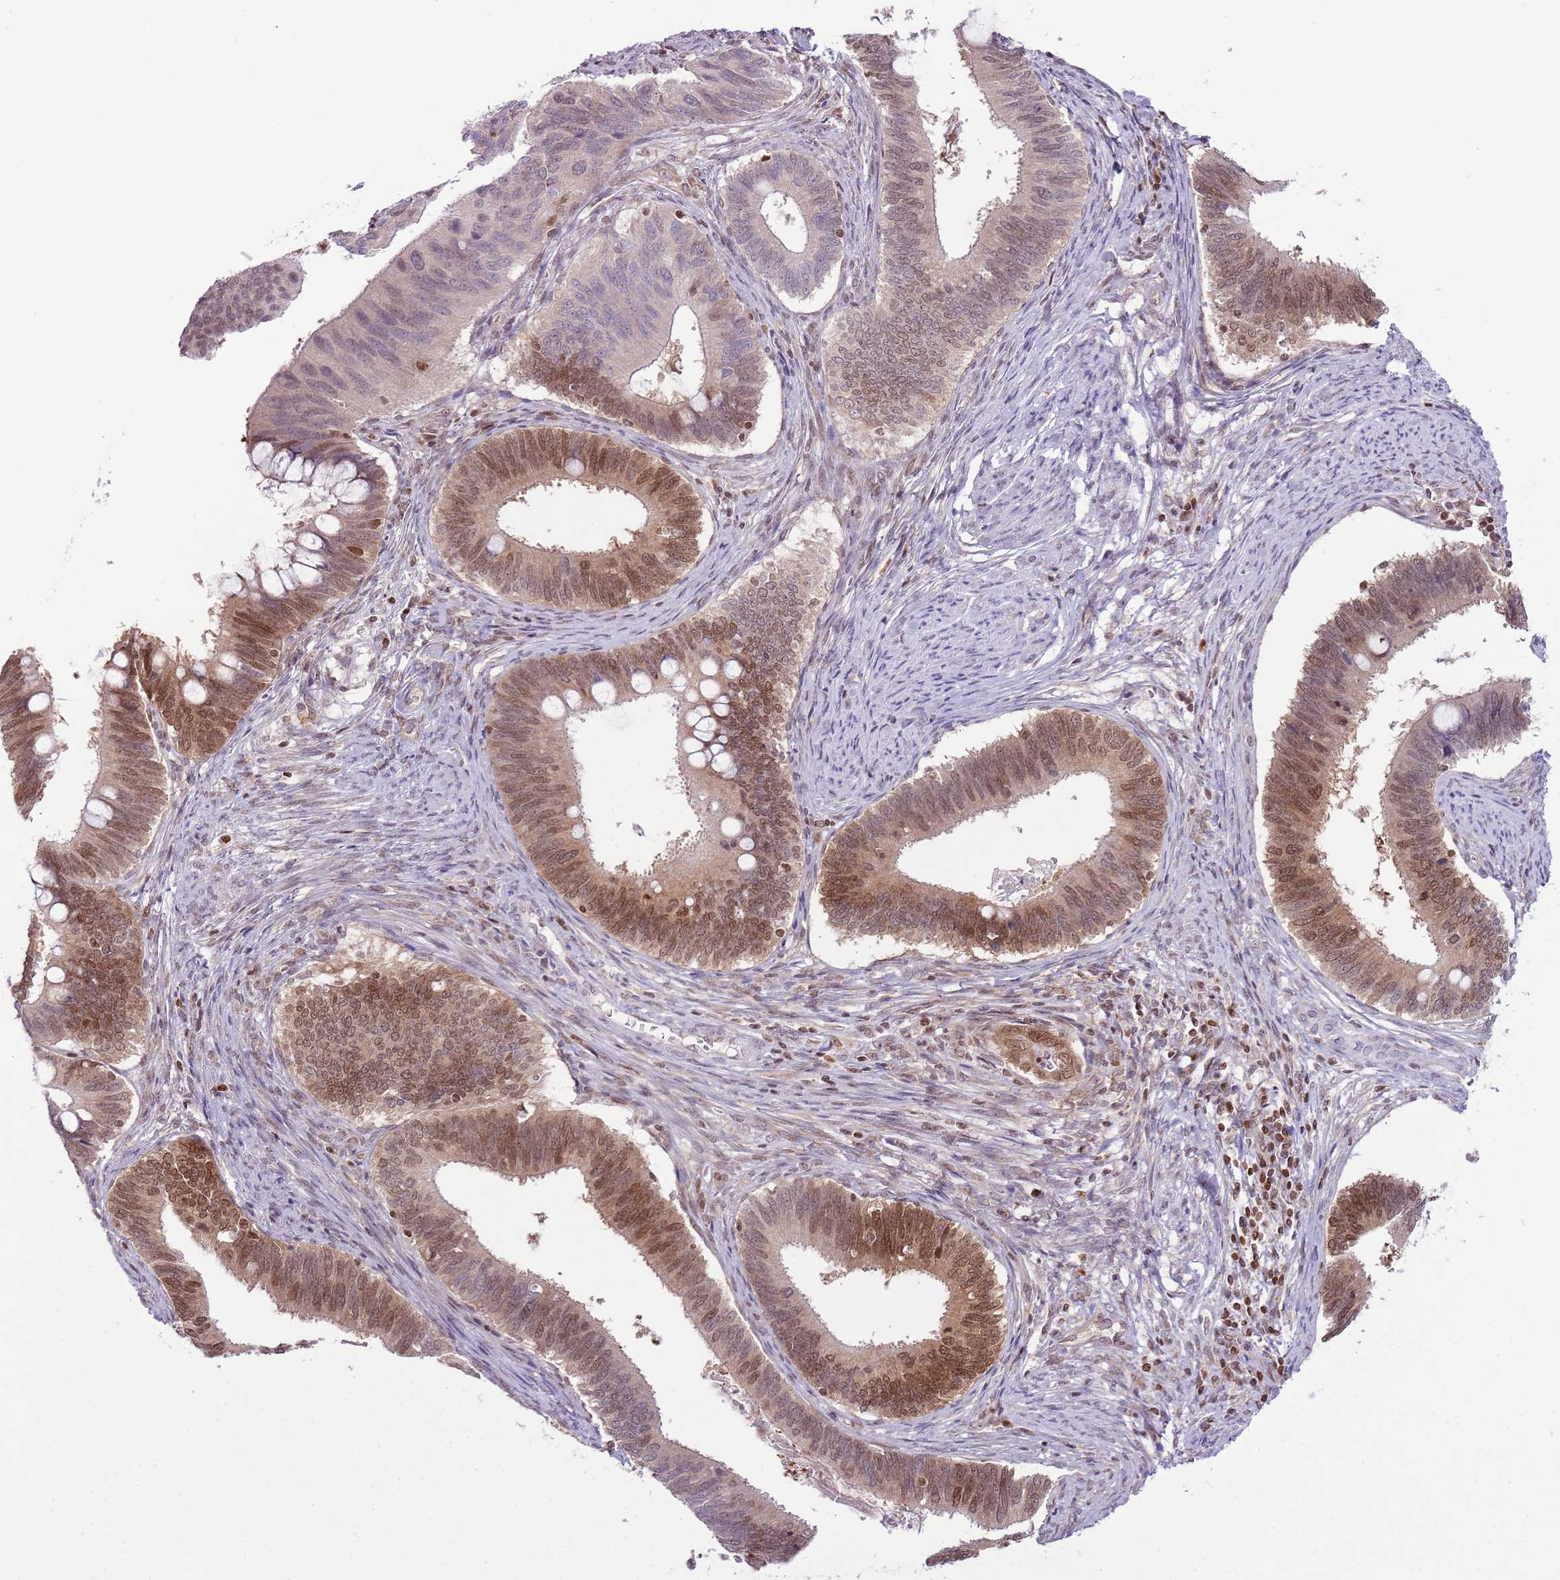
{"staining": {"intensity": "moderate", "quantity": ">75%", "location": "nuclear"}, "tissue": "cervical cancer", "cell_type": "Tumor cells", "image_type": "cancer", "snomed": [{"axis": "morphology", "description": "Adenocarcinoma, NOS"}, {"axis": "topography", "description": "Cervix"}], "caption": "Protein staining shows moderate nuclear positivity in about >75% of tumor cells in cervical adenocarcinoma.", "gene": "SELENOH", "patient": {"sex": "female", "age": 42}}